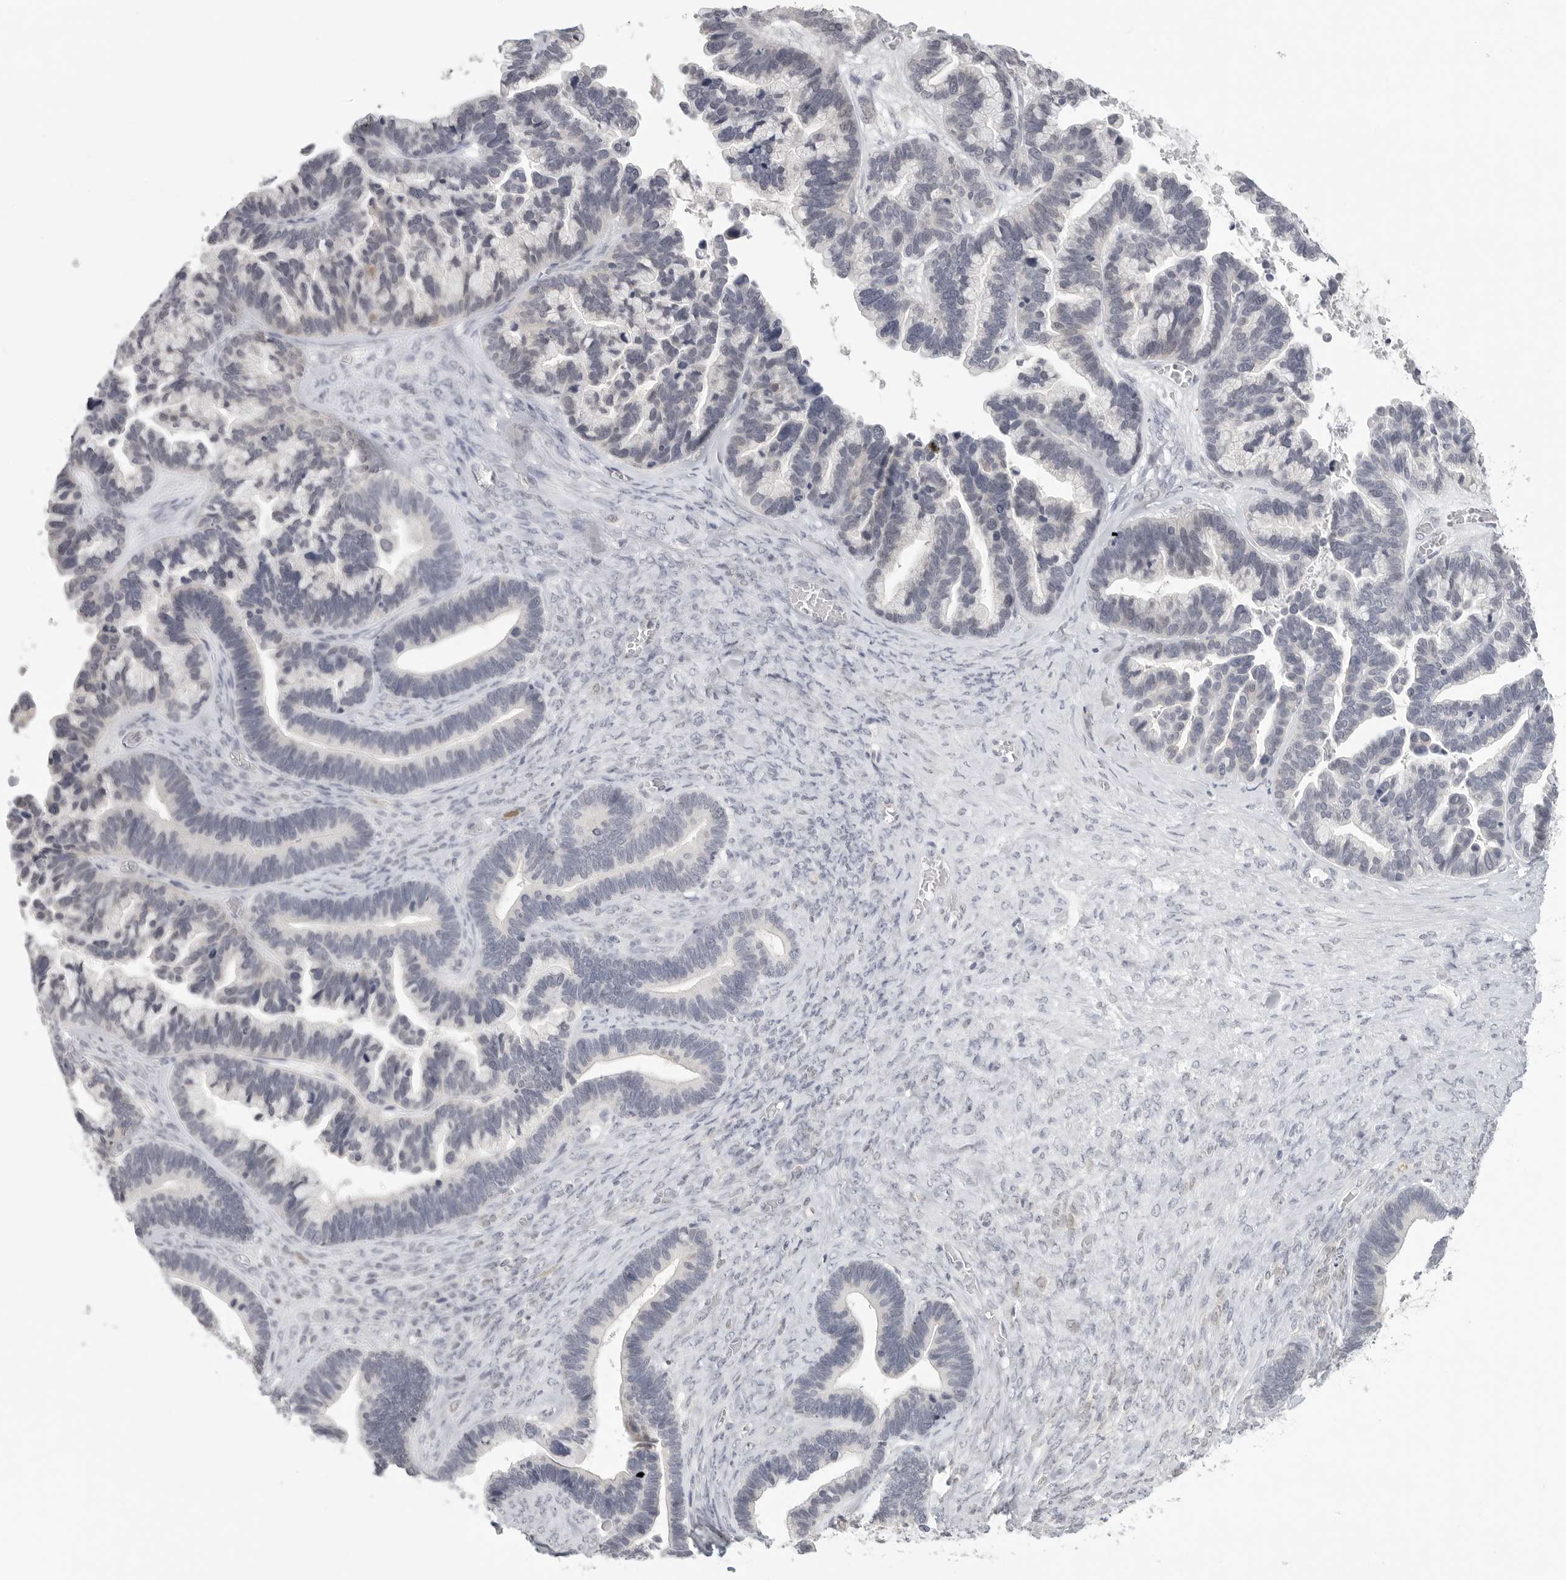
{"staining": {"intensity": "negative", "quantity": "none", "location": "none"}, "tissue": "ovarian cancer", "cell_type": "Tumor cells", "image_type": "cancer", "snomed": [{"axis": "morphology", "description": "Cystadenocarcinoma, serous, NOS"}, {"axis": "topography", "description": "Ovary"}], "caption": "Human ovarian serous cystadenocarcinoma stained for a protein using IHC displays no staining in tumor cells.", "gene": "HMGCS2", "patient": {"sex": "female", "age": 56}}